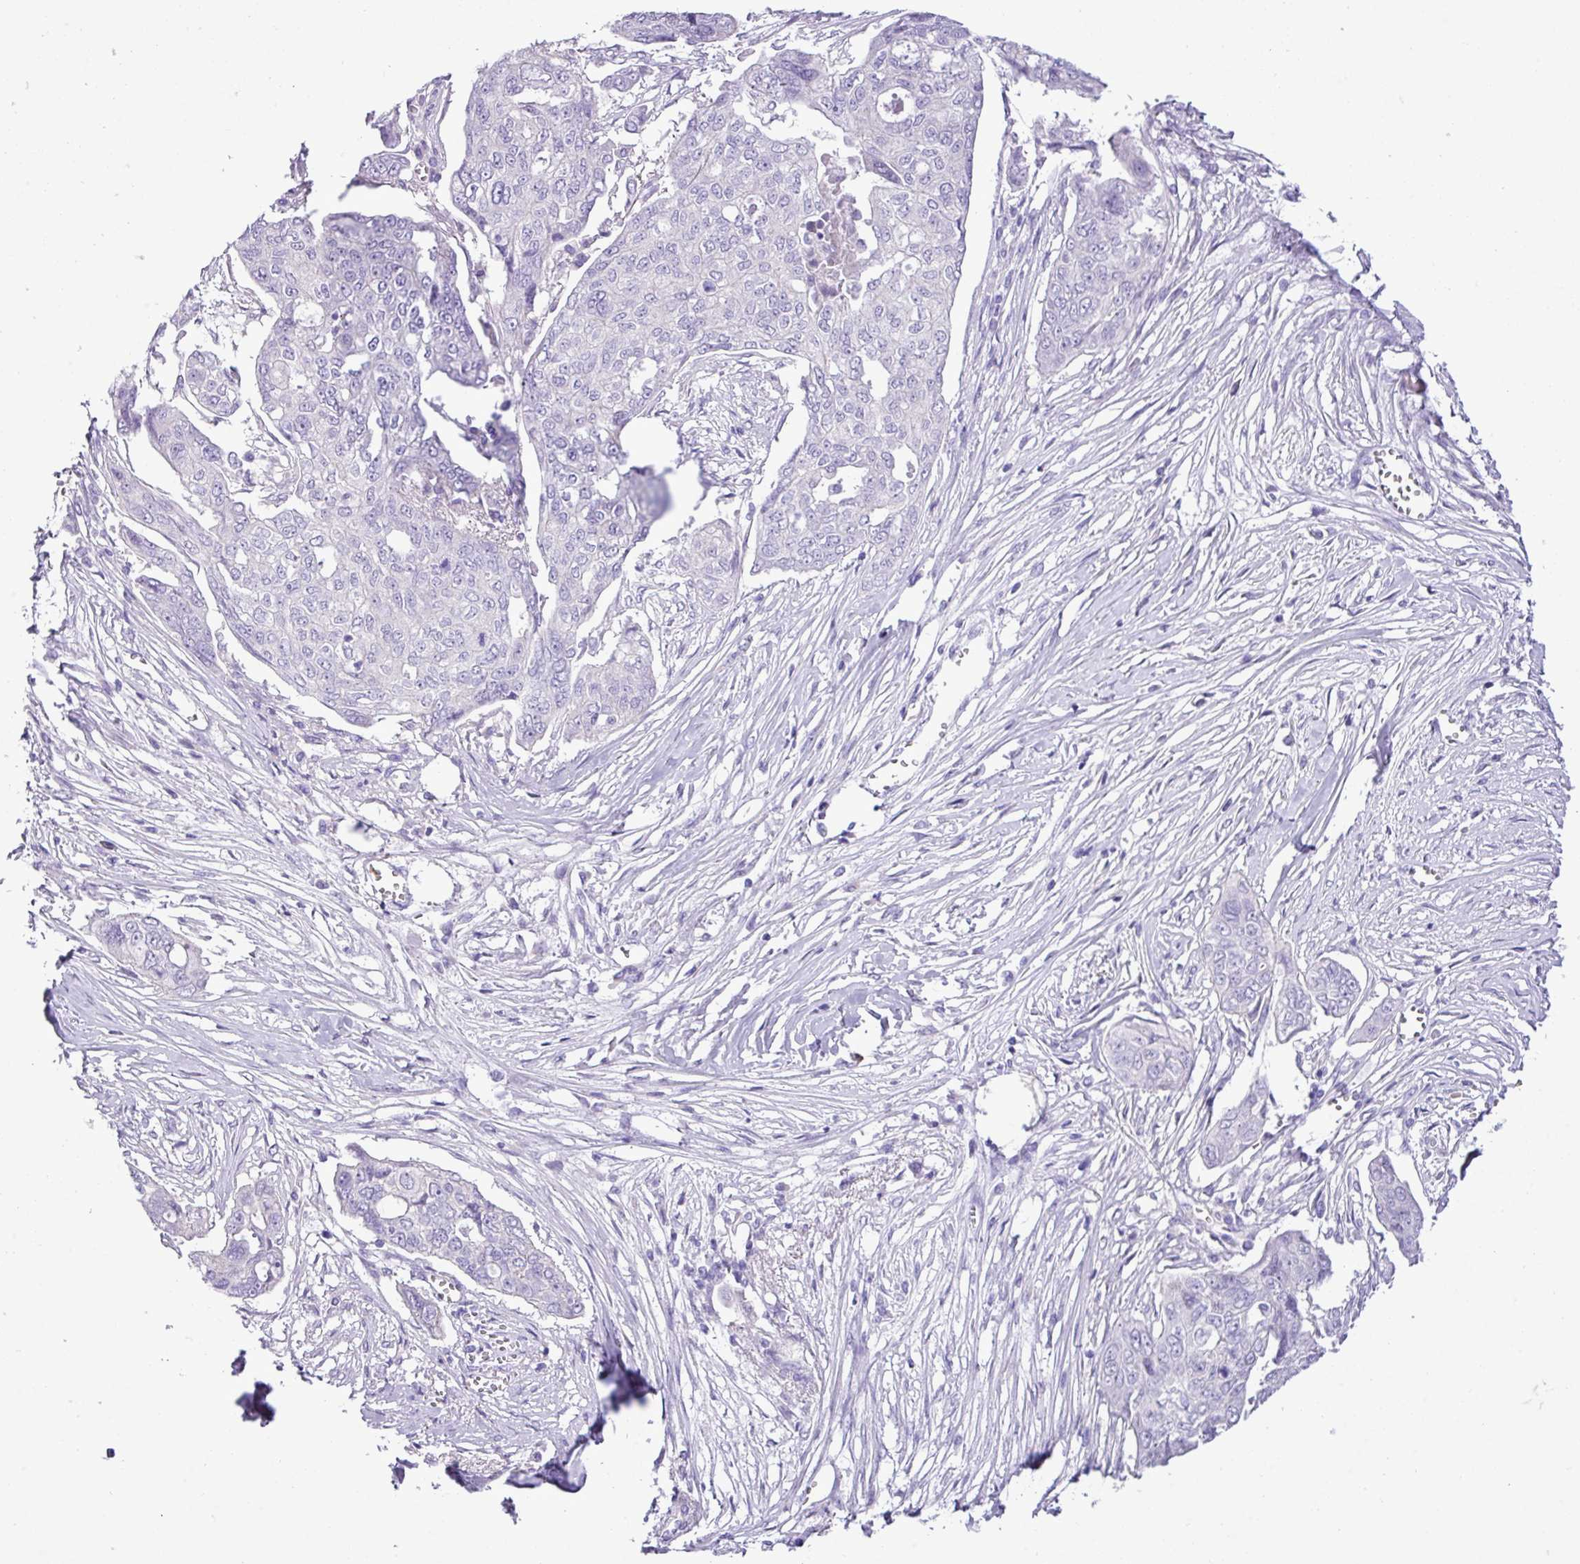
{"staining": {"intensity": "negative", "quantity": "none", "location": "none"}, "tissue": "ovarian cancer", "cell_type": "Tumor cells", "image_type": "cancer", "snomed": [{"axis": "morphology", "description": "Carcinoma, endometroid"}, {"axis": "topography", "description": "Ovary"}], "caption": "A photomicrograph of human endometroid carcinoma (ovarian) is negative for staining in tumor cells.", "gene": "ZSCAN5A", "patient": {"sex": "female", "age": 70}}